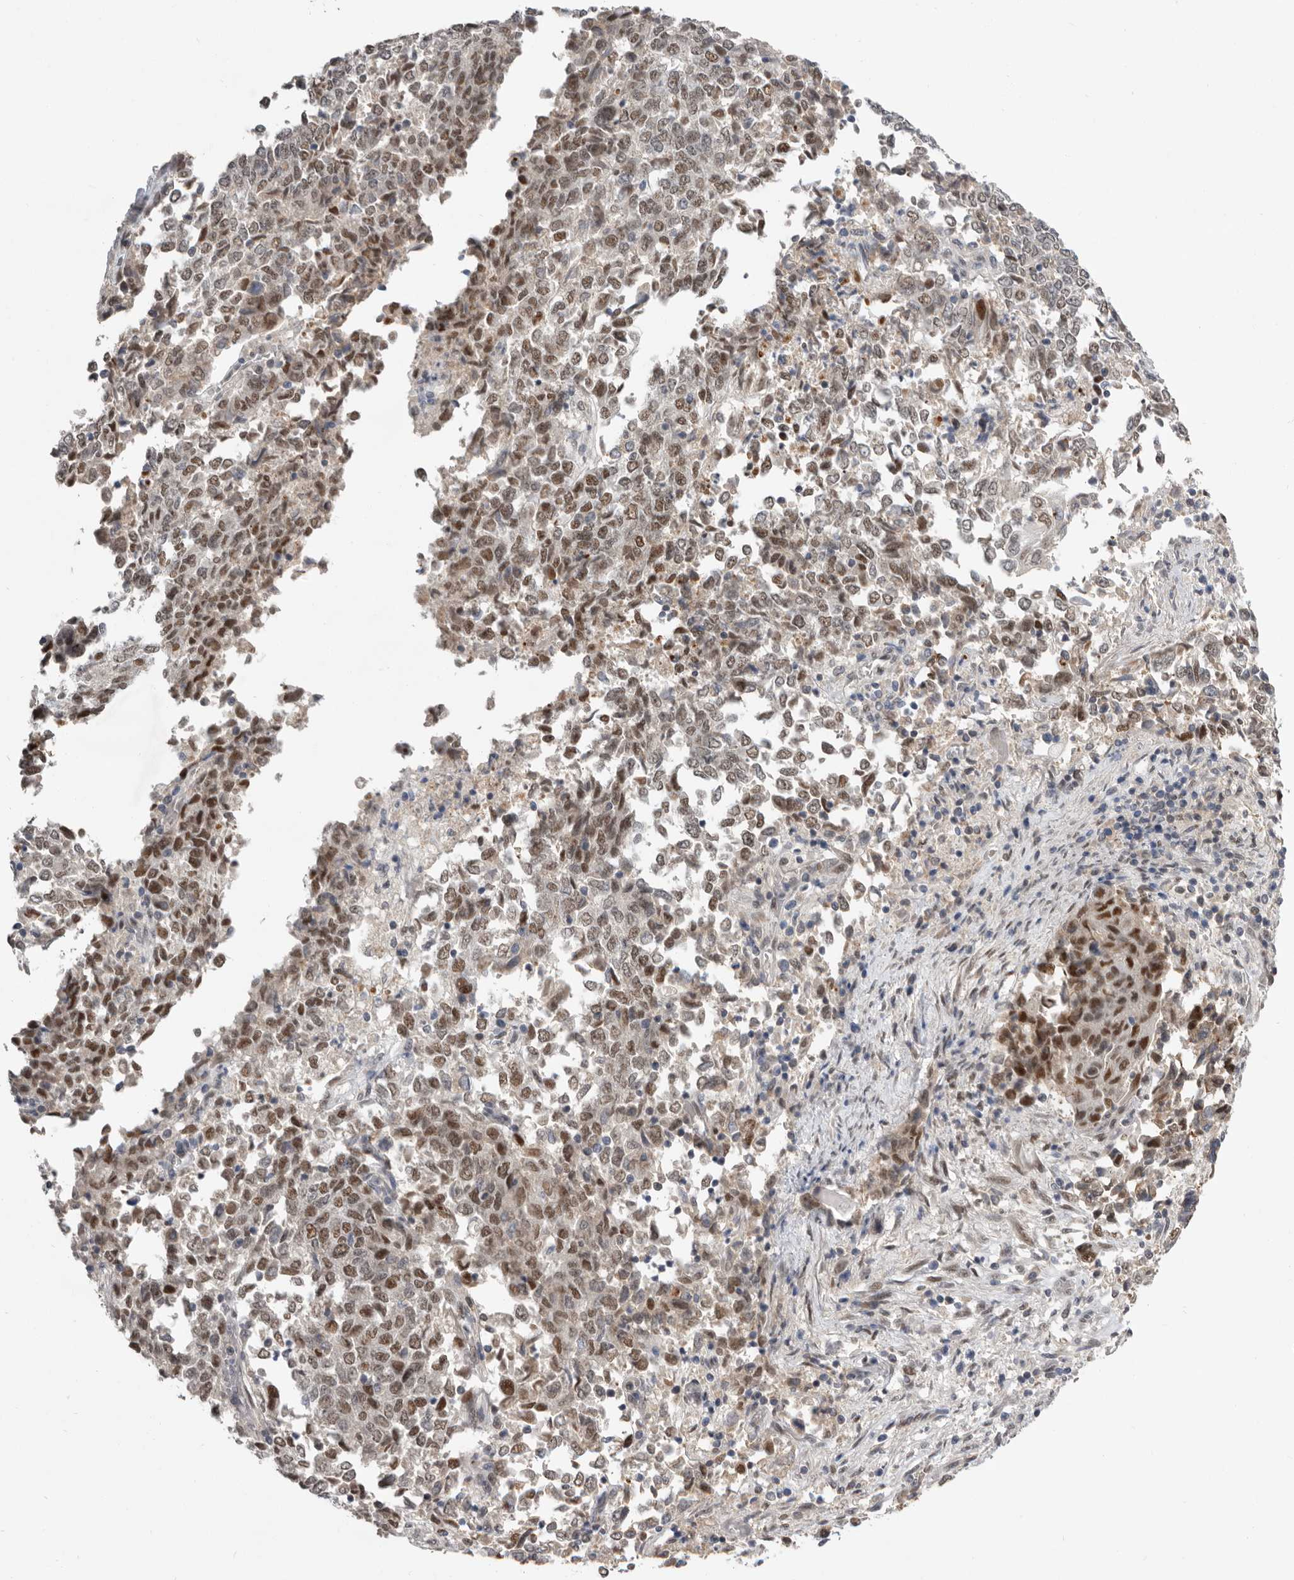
{"staining": {"intensity": "moderate", "quantity": ">75%", "location": "nuclear"}, "tissue": "endometrial cancer", "cell_type": "Tumor cells", "image_type": "cancer", "snomed": [{"axis": "morphology", "description": "Adenocarcinoma, NOS"}, {"axis": "topography", "description": "Endometrium"}], "caption": "An IHC image of tumor tissue is shown. Protein staining in brown shows moderate nuclear positivity in adenocarcinoma (endometrial) within tumor cells.", "gene": "BRCA2", "patient": {"sex": "female", "age": 80}}